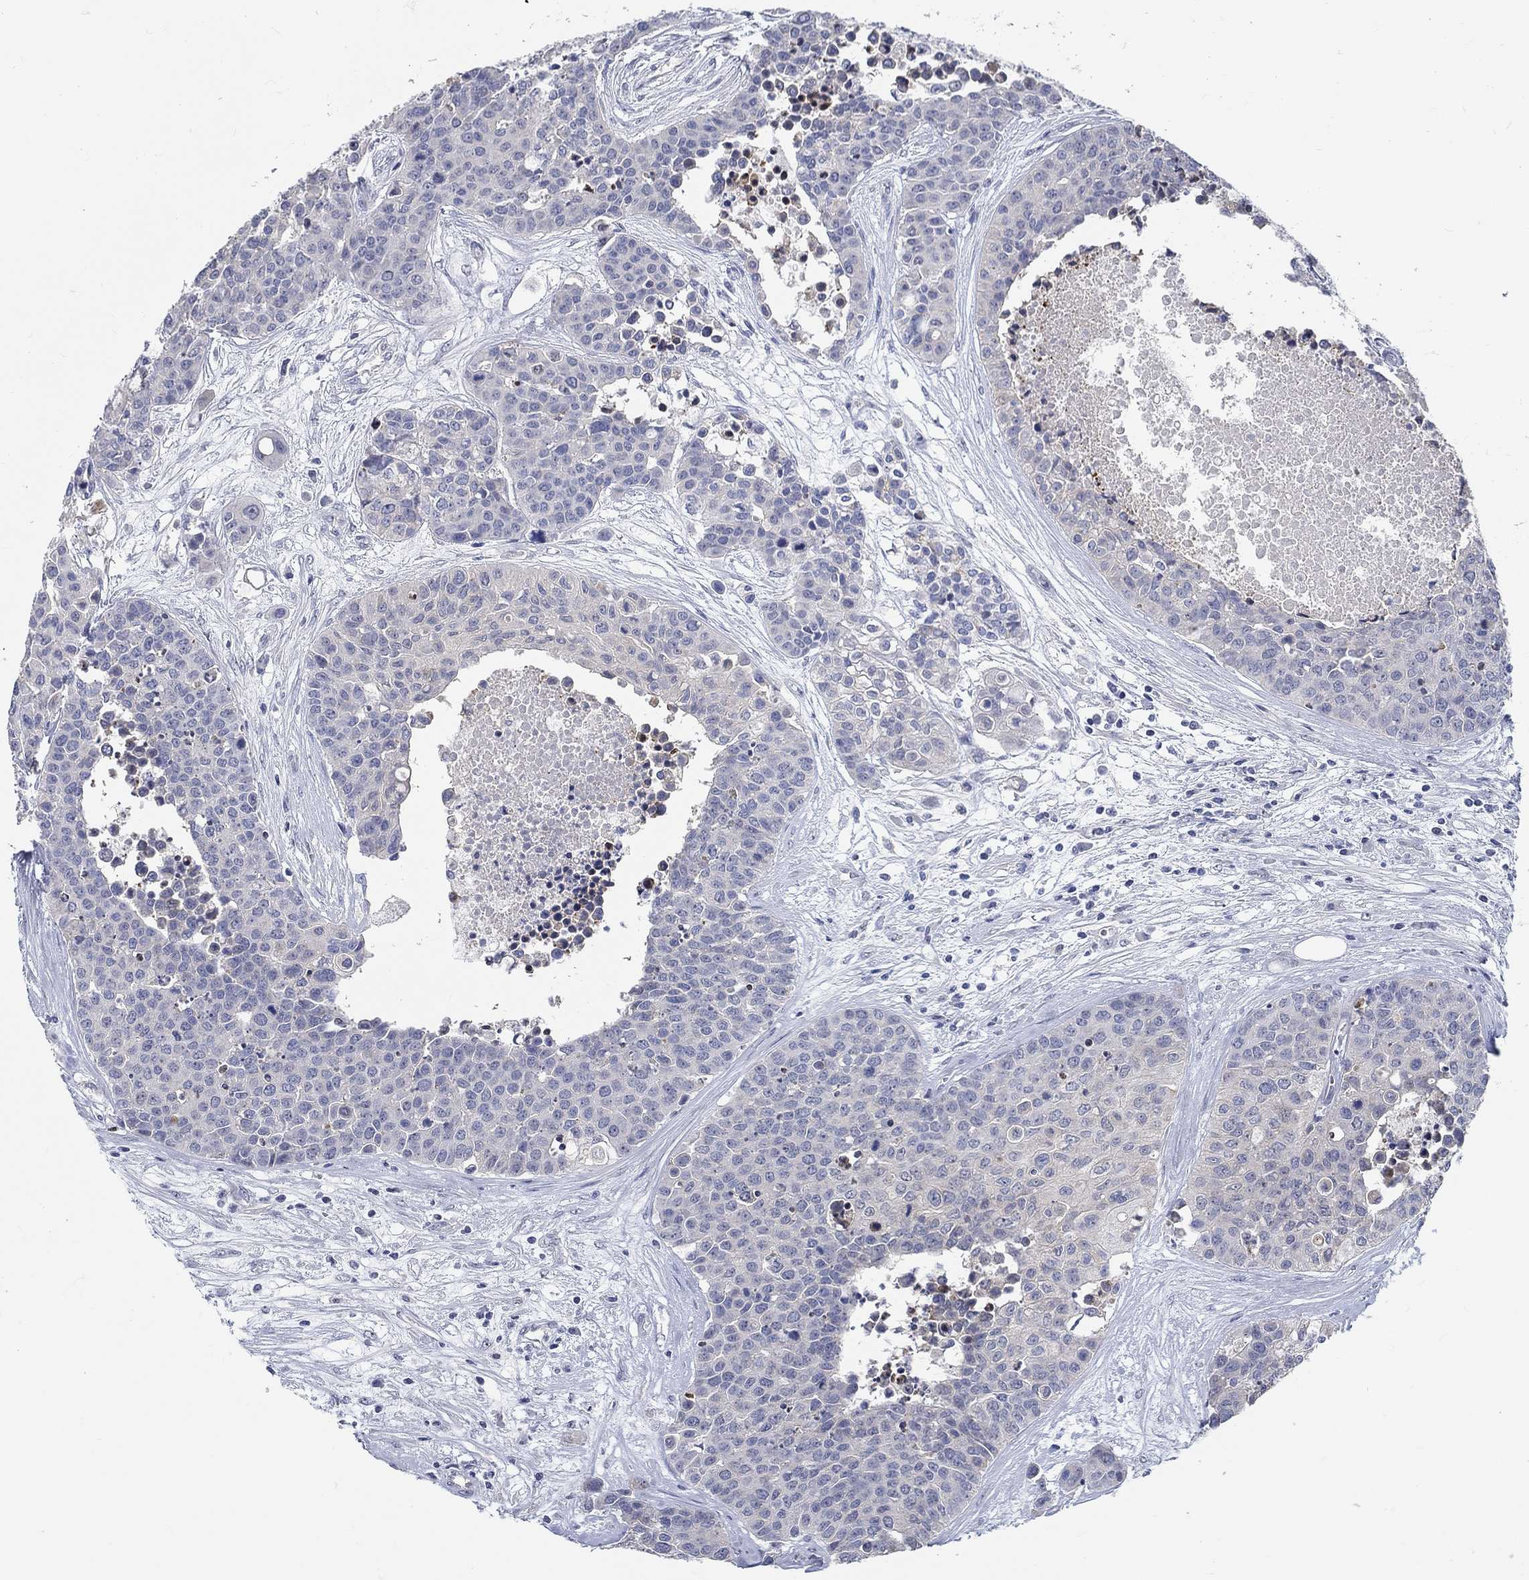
{"staining": {"intensity": "negative", "quantity": "none", "location": "none"}, "tissue": "carcinoid", "cell_type": "Tumor cells", "image_type": "cancer", "snomed": [{"axis": "morphology", "description": "Carcinoid, malignant, NOS"}, {"axis": "topography", "description": "Colon"}], "caption": "Tumor cells show no significant staining in malignant carcinoid. (Immunohistochemistry (ihc), brightfield microscopy, high magnification).", "gene": "SMIM18", "patient": {"sex": "male", "age": 81}}